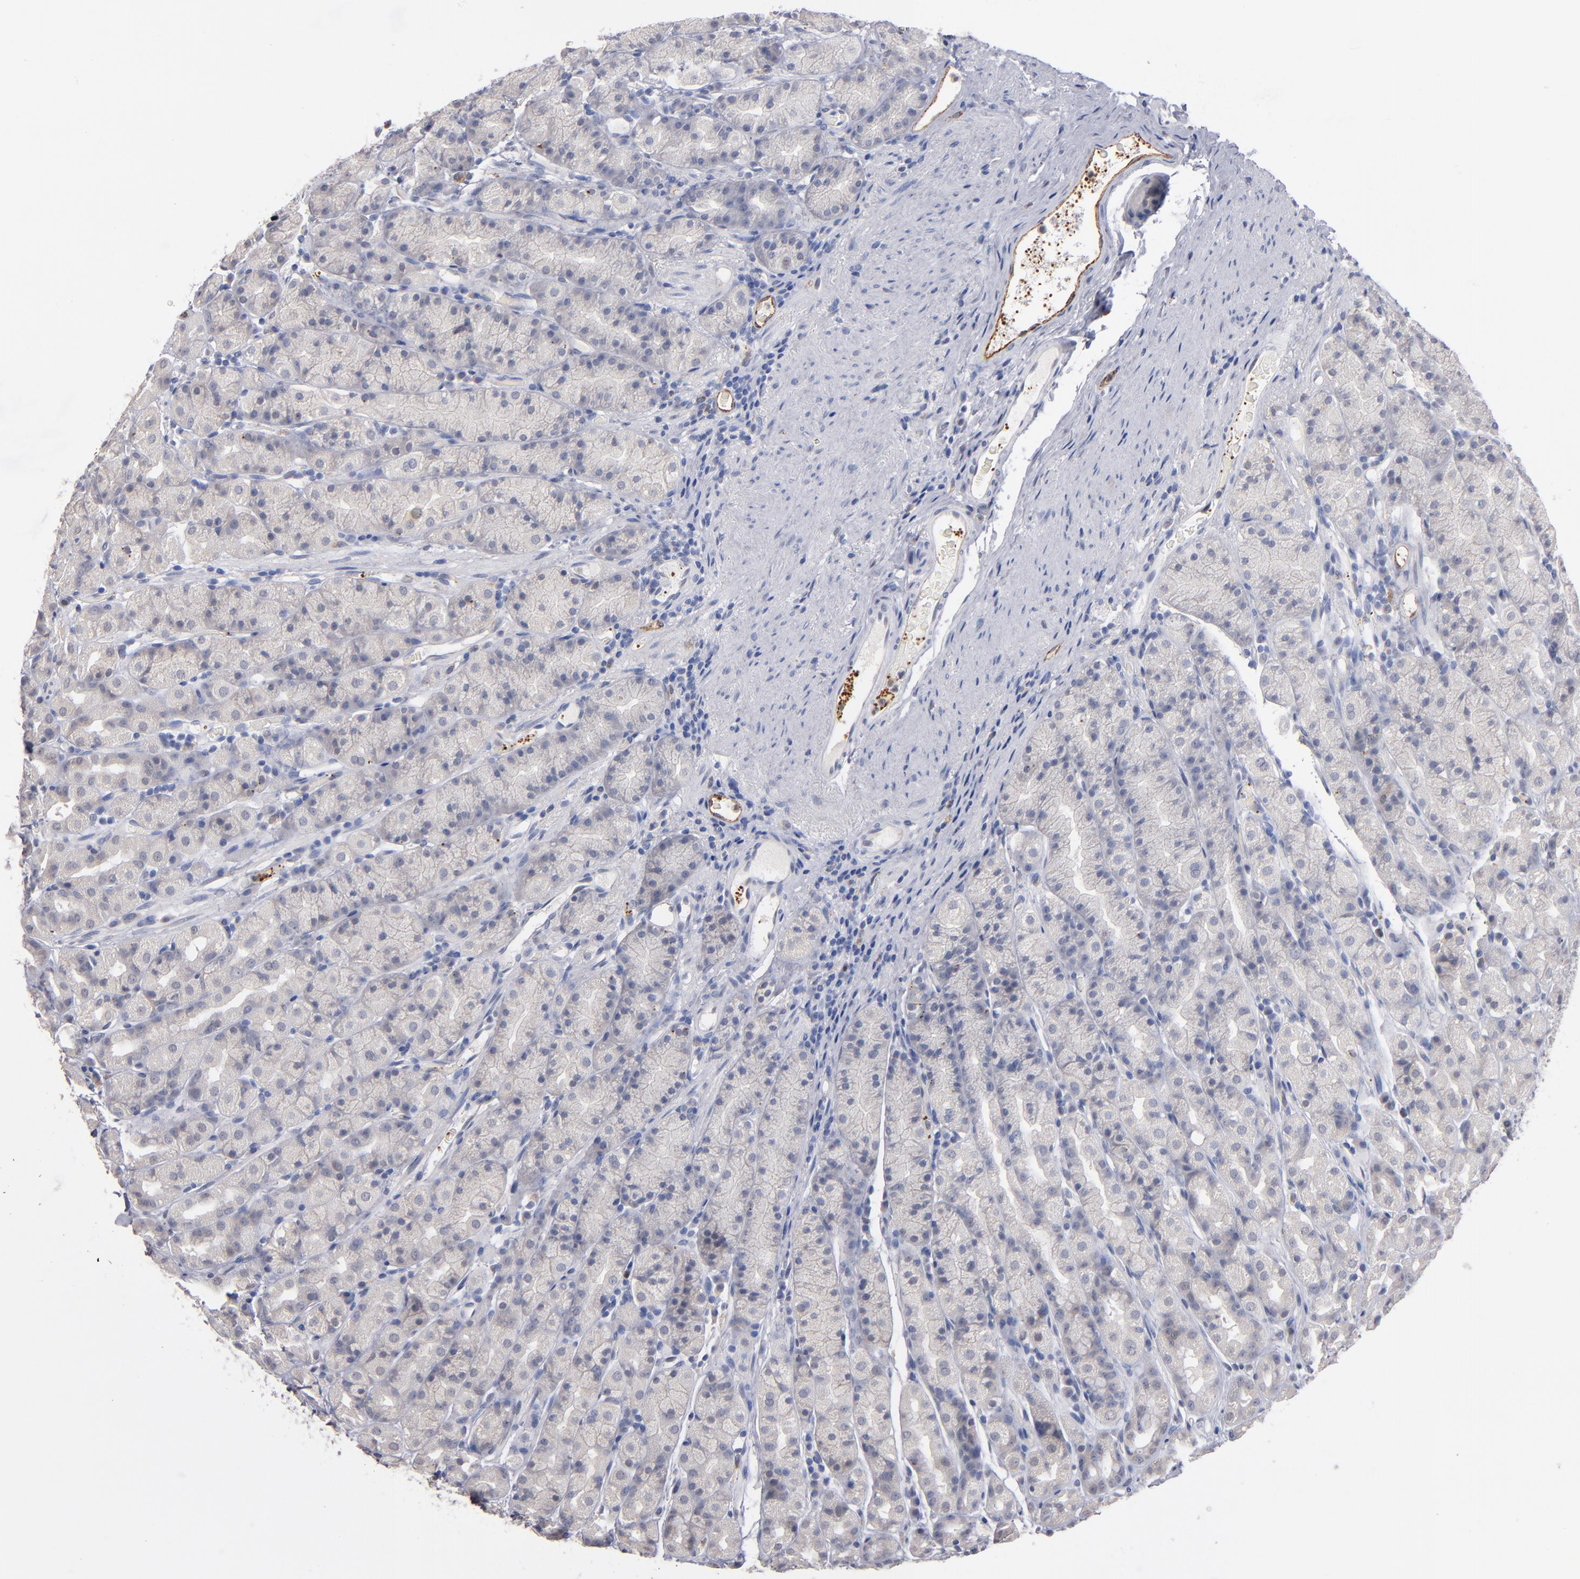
{"staining": {"intensity": "weak", "quantity": "<25%", "location": "cytoplasmic/membranous"}, "tissue": "stomach", "cell_type": "Glandular cells", "image_type": "normal", "snomed": [{"axis": "morphology", "description": "Normal tissue, NOS"}, {"axis": "topography", "description": "Stomach, upper"}], "caption": "Immunohistochemistry (IHC) of normal human stomach exhibits no positivity in glandular cells.", "gene": "SELP", "patient": {"sex": "male", "age": 68}}